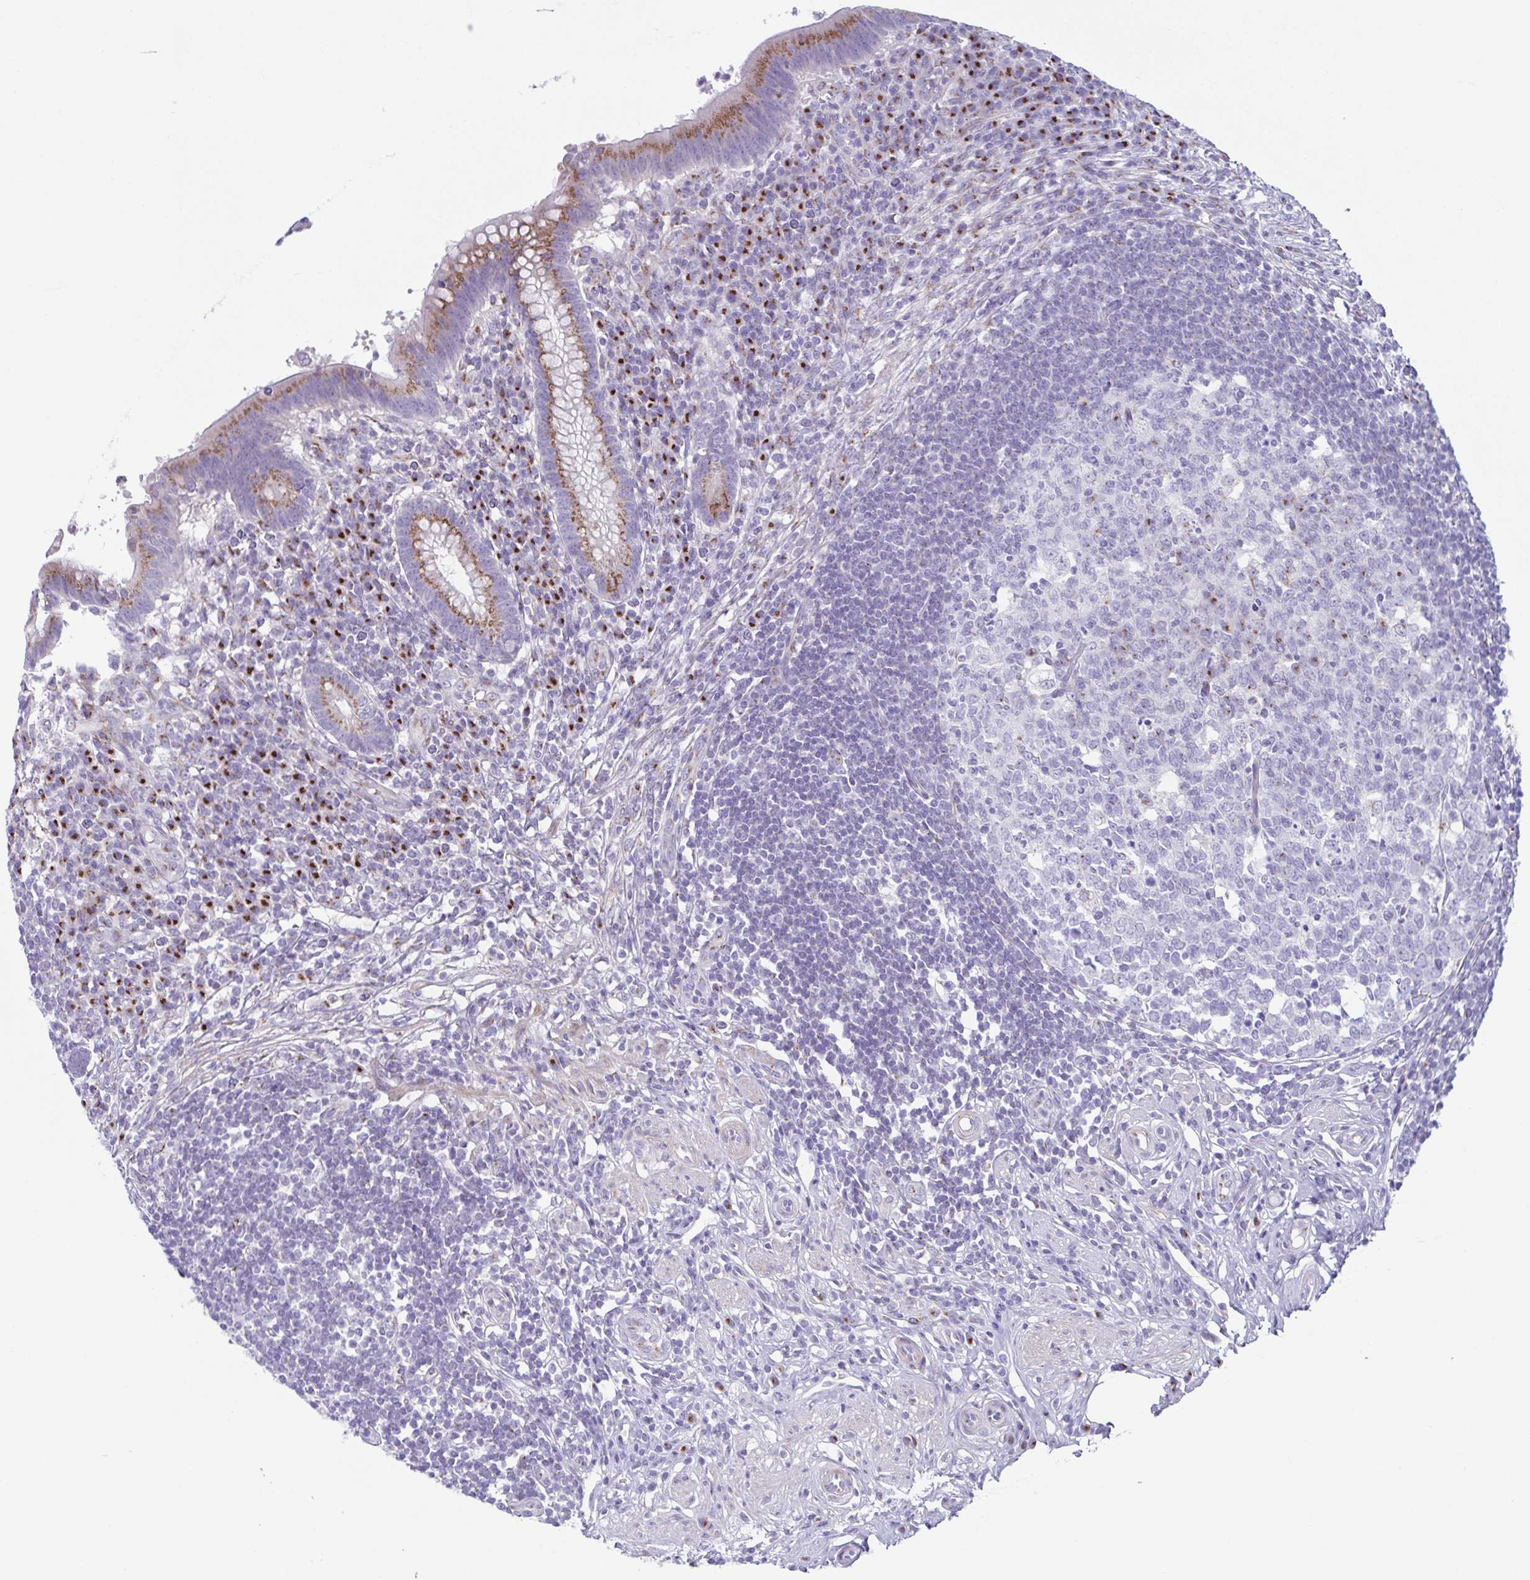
{"staining": {"intensity": "moderate", "quantity": ">75%", "location": "cytoplasmic/membranous"}, "tissue": "appendix", "cell_type": "Glandular cells", "image_type": "normal", "snomed": [{"axis": "morphology", "description": "Normal tissue, NOS"}, {"axis": "topography", "description": "Appendix"}], "caption": "About >75% of glandular cells in normal human appendix demonstrate moderate cytoplasmic/membranous protein staining as visualized by brown immunohistochemical staining.", "gene": "COL17A1", "patient": {"sex": "female", "age": 56}}